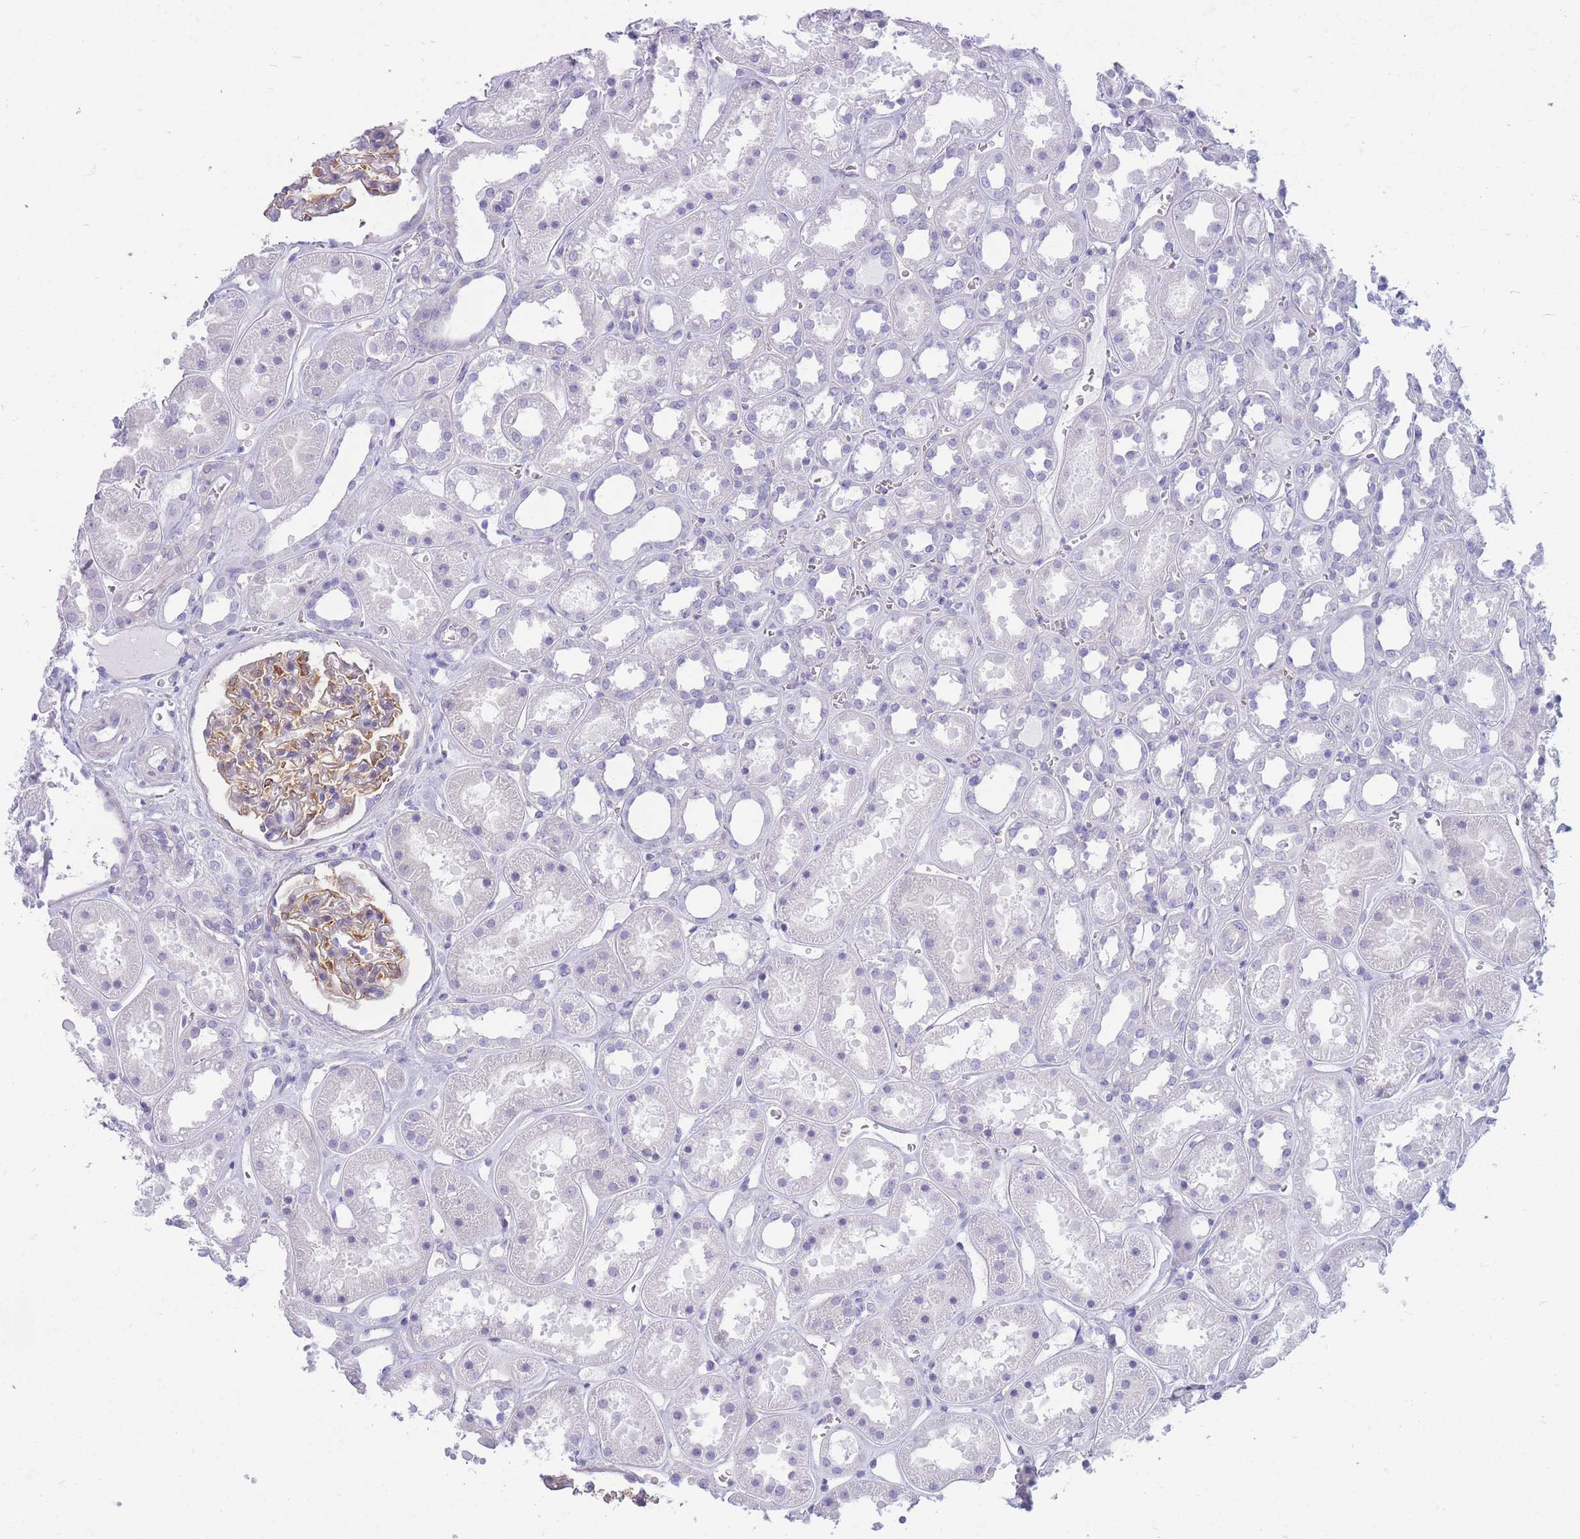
{"staining": {"intensity": "moderate", "quantity": "<25%", "location": "cytoplasmic/membranous"}, "tissue": "kidney", "cell_type": "Cells in glomeruli", "image_type": "normal", "snomed": [{"axis": "morphology", "description": "Normal tissue, NOS"}, {"axis": "topography", "description": "Kidney"}], "caption": "Immunohistochemistry image of normal human kidney stained for a protein (brown), which displays low levels of moderate cytoplasmic/membranous expression in approximately <25% of cells in glomeruli.", "gene": "MTSS2", "patient": {"sex": "female", "age": 41}}